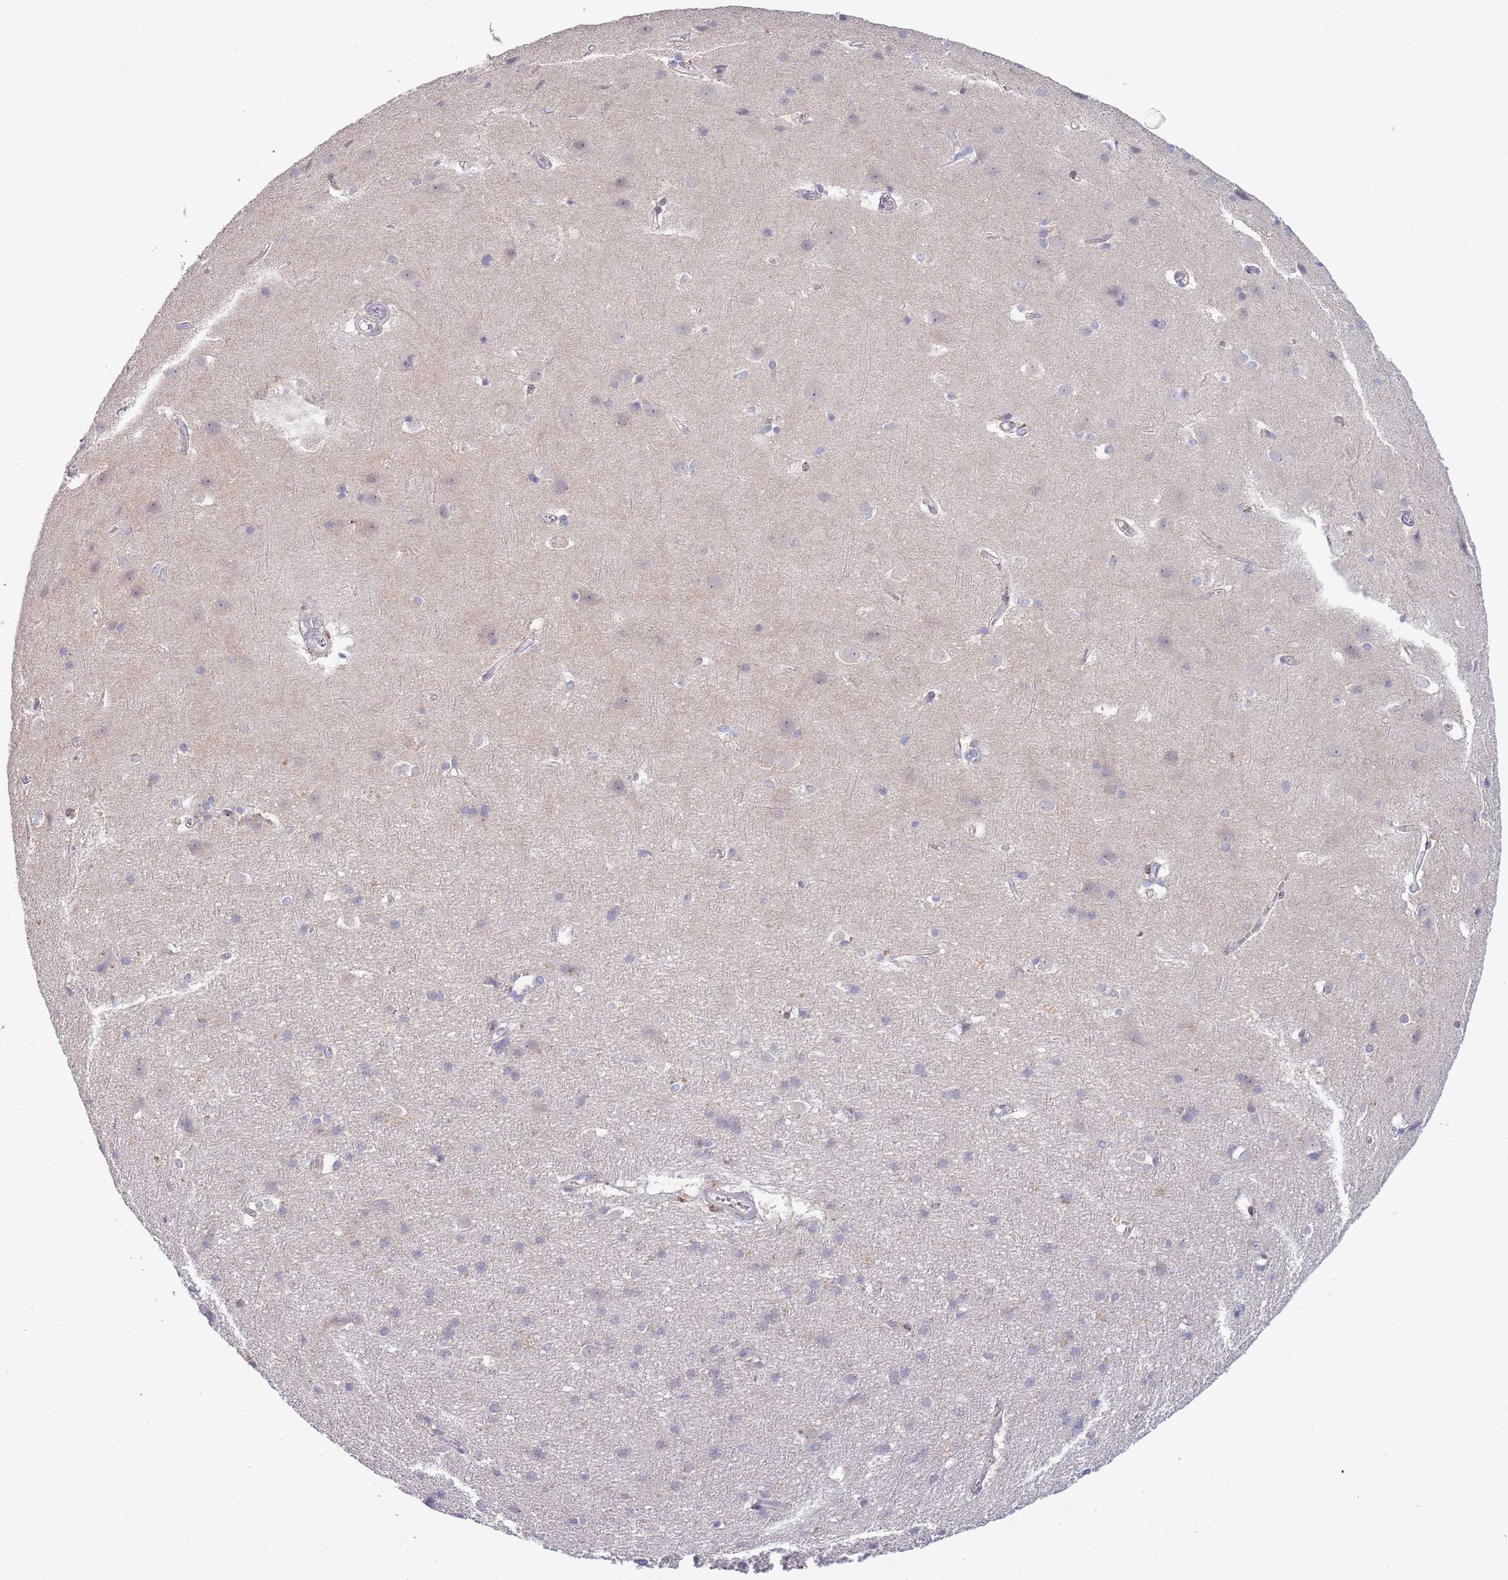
{"staining": {"intensity": "negative", "quantity": "none", "location": "none"}, "tissue": "cerebral cortex", "cell_type": "Endothelial cells", "image_type": "normal", "snomed": [{"axis": "morphology", "description": "Normal tissue, NOS"}, {"axis": "topography", "description": "Cerebral cortex"}], "caption": "Endothelial cells are negative for brown protein staining in unremarkable cerebral cortex. (Stains: DAB IHC with hematoxylin counter stain, Microscopy: brightfield microscopy at high magnification).", "gene": "PIMREG", "patient": {"sex": "male", "age": 54}}